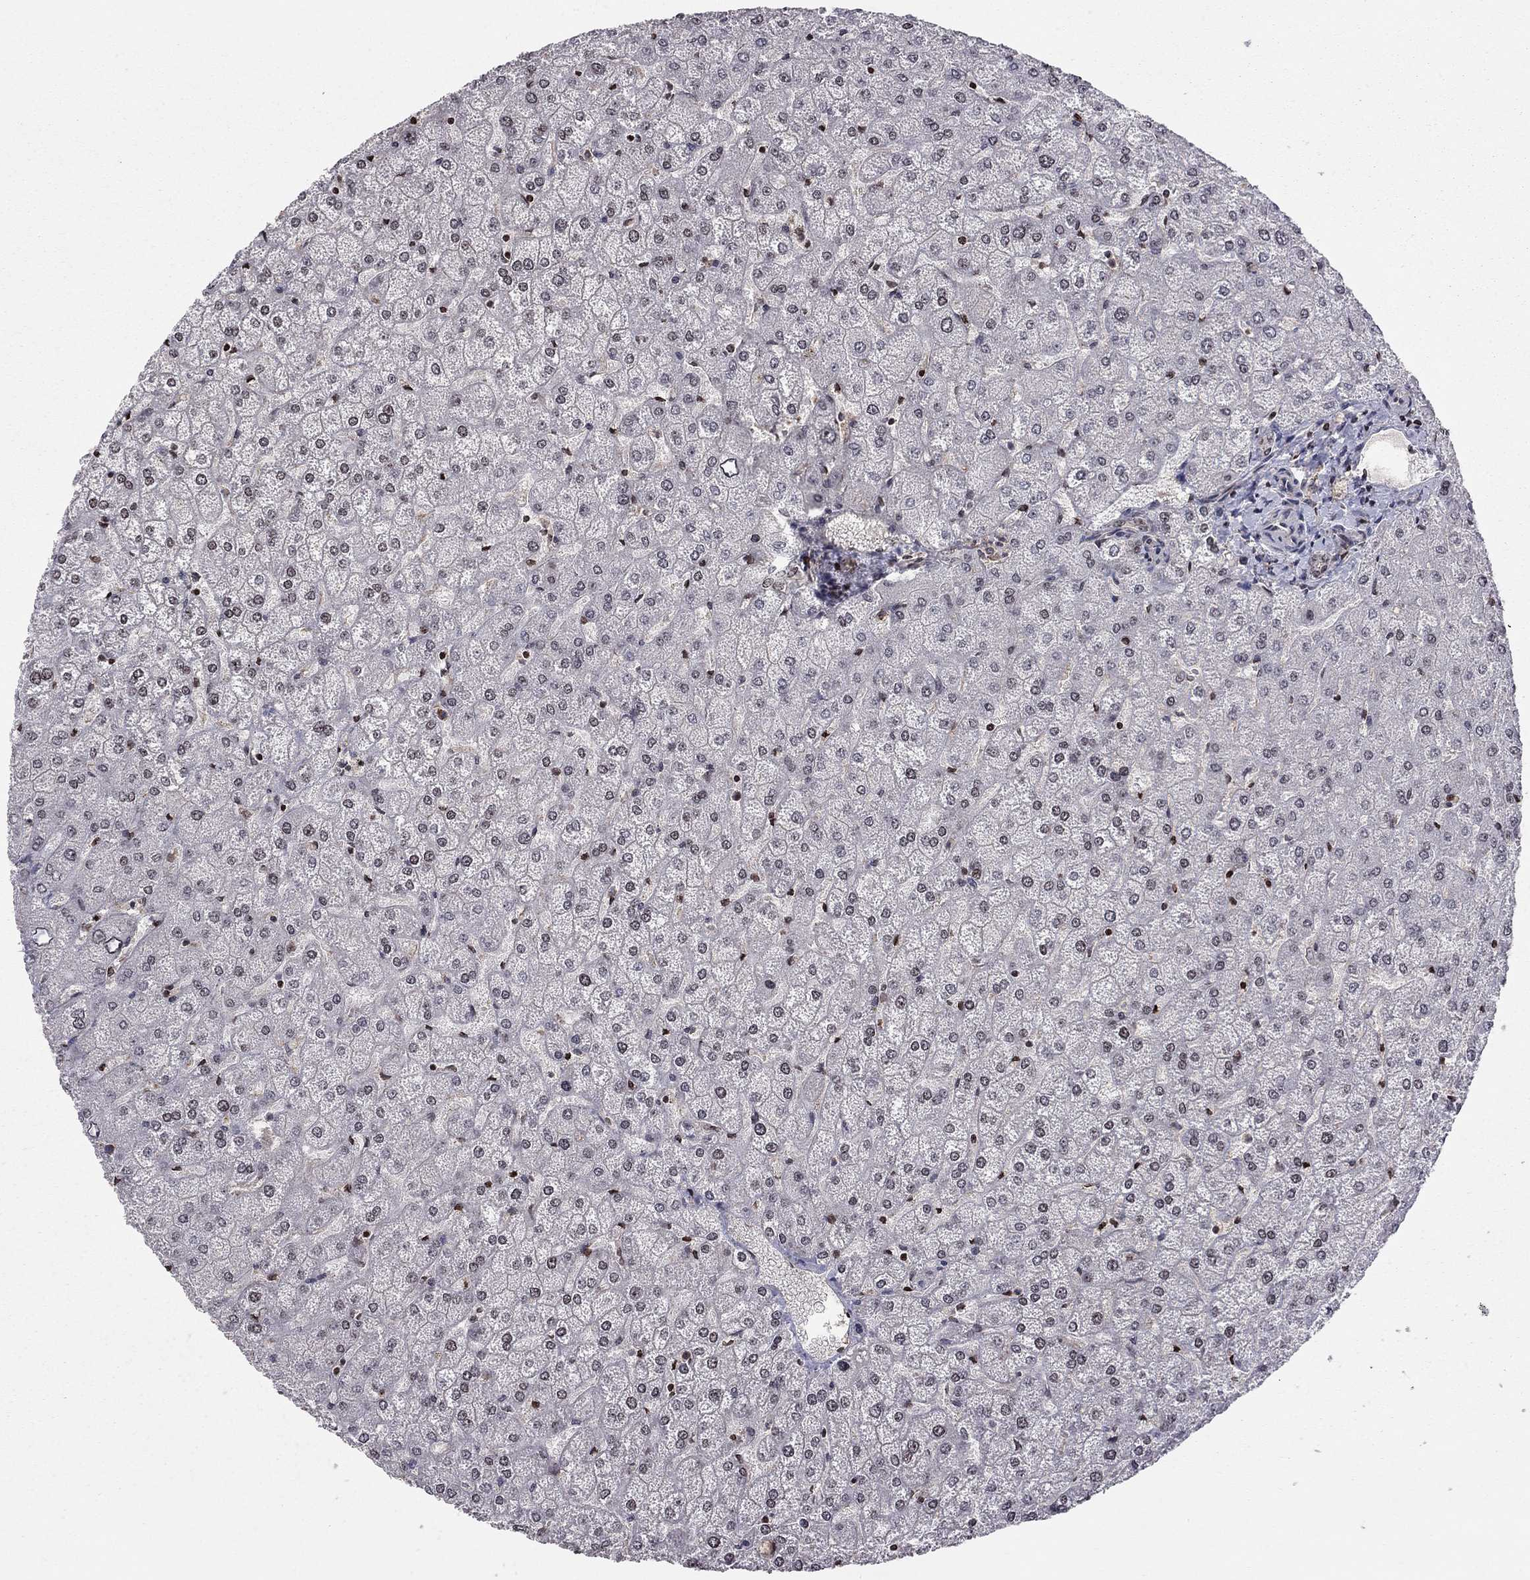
{"staining": {"intensity": "negative", "quantity": "none", "location": "none"}, "tissue": "liver", "cell_type": "Cholangiocytes", "image_type": "normal", "snomed": [{"axis": "morphology", "description": "Normal tissue, NOS"}, {"axis": "topography", "description": "Liver"}], "caption": "IHC photomicrograph of unremarkable liver: human liver stained with DAB shows no significant protein expression in cholangiocytes. (DAB immunohistochemistry, high magnification).", "gene": "ERN2", "patient": {"sex": "female", "age": 32}}